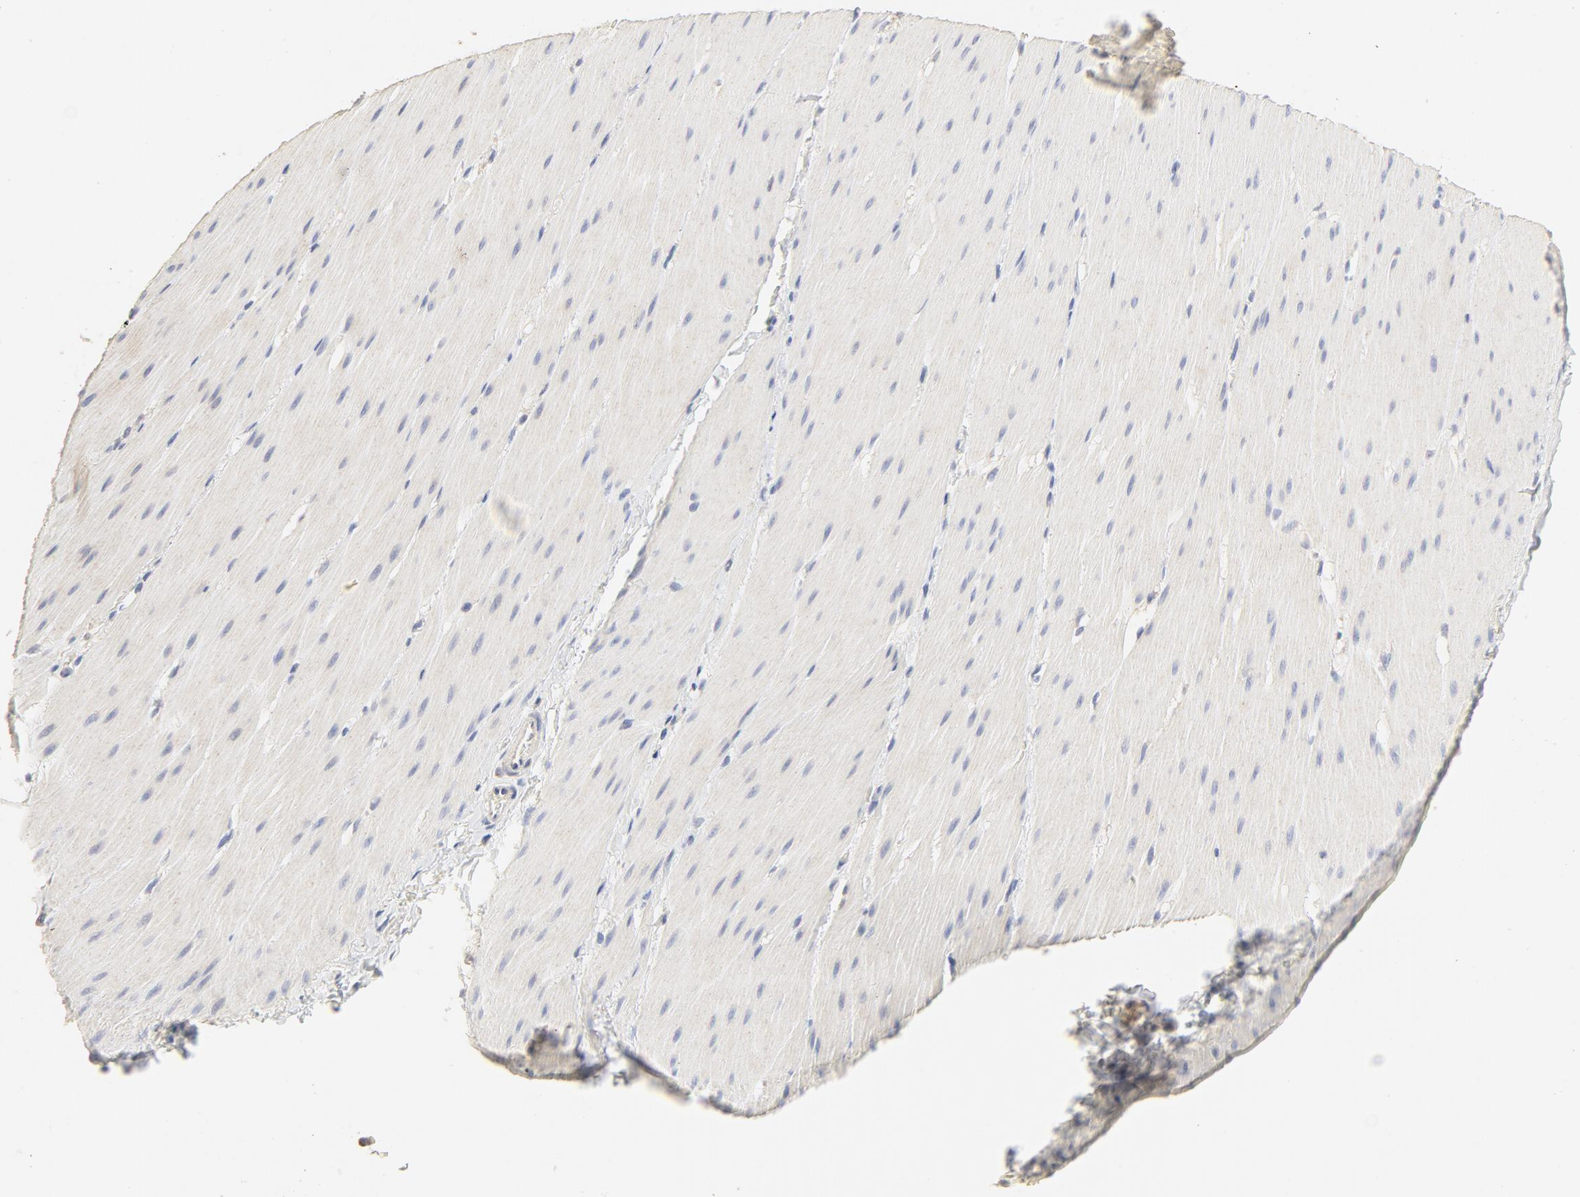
{"staining": {"intensity": "negative", "quantity": "none", "location": "none"}, "tissue": "smooth muscle", "cell_type": "Smooth muscle cells", "image_type": "normal", "snomed": [{"axis": "morphology", "description": "Normal tissue, NOS"}, {"axis": "topography", "description": "Smooth muscle"}, {"axis": "topography", "description": "Colon"}], "caption": "A high-resolution histopathology image shows immunohistochemistry staining of unremarkable smooth muscle, which exhibits no significant expression in smooth muscle cells.", "gene": "FCGBP", "patient": {"sex": "male", "age": 67}}